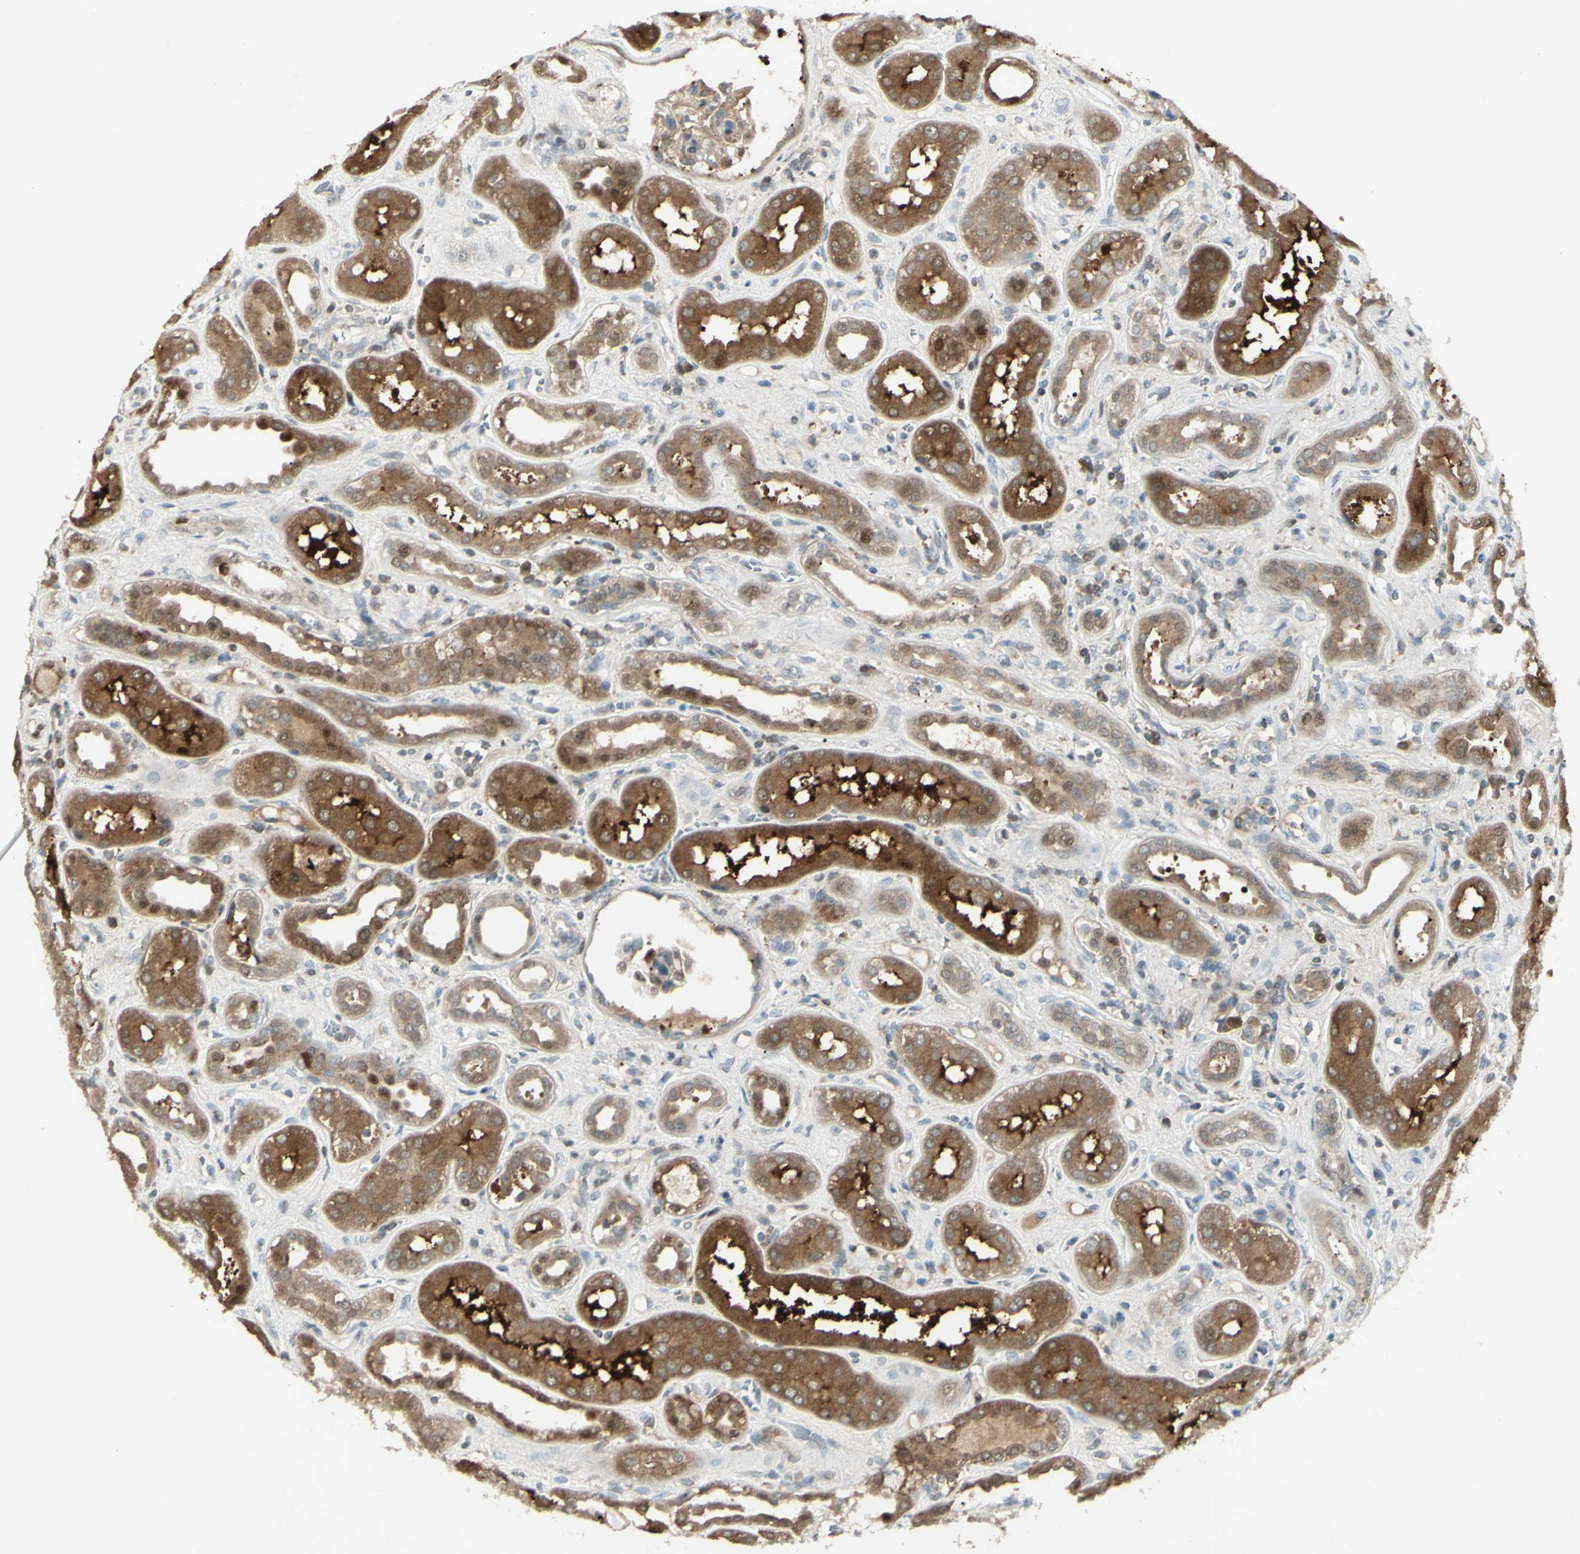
{"staining": {"intensity": "weak", "quantity": ">75%", "location": "cytoplasmic/membranous"}, "tissue": "kidney", "cell_type": "Cells in glomeruli", "image_type": "normal", "snomed": [{"axis": "morphology", "description": "Normal tissue, NOS"}, {"axis": "topography", "description": "Kidney"}], "caption": "This photomicrograph displays unremarkable kidney stained with immunohistochemistry (IHC) to label a protein in brown. The cytoplasmic/membranous of cells in glomeruli show weak positivity for the protein. Nuclei are counter-stained blue.", "gene": "C1orf159", "patient": {"sex": "male", "age": 59}}